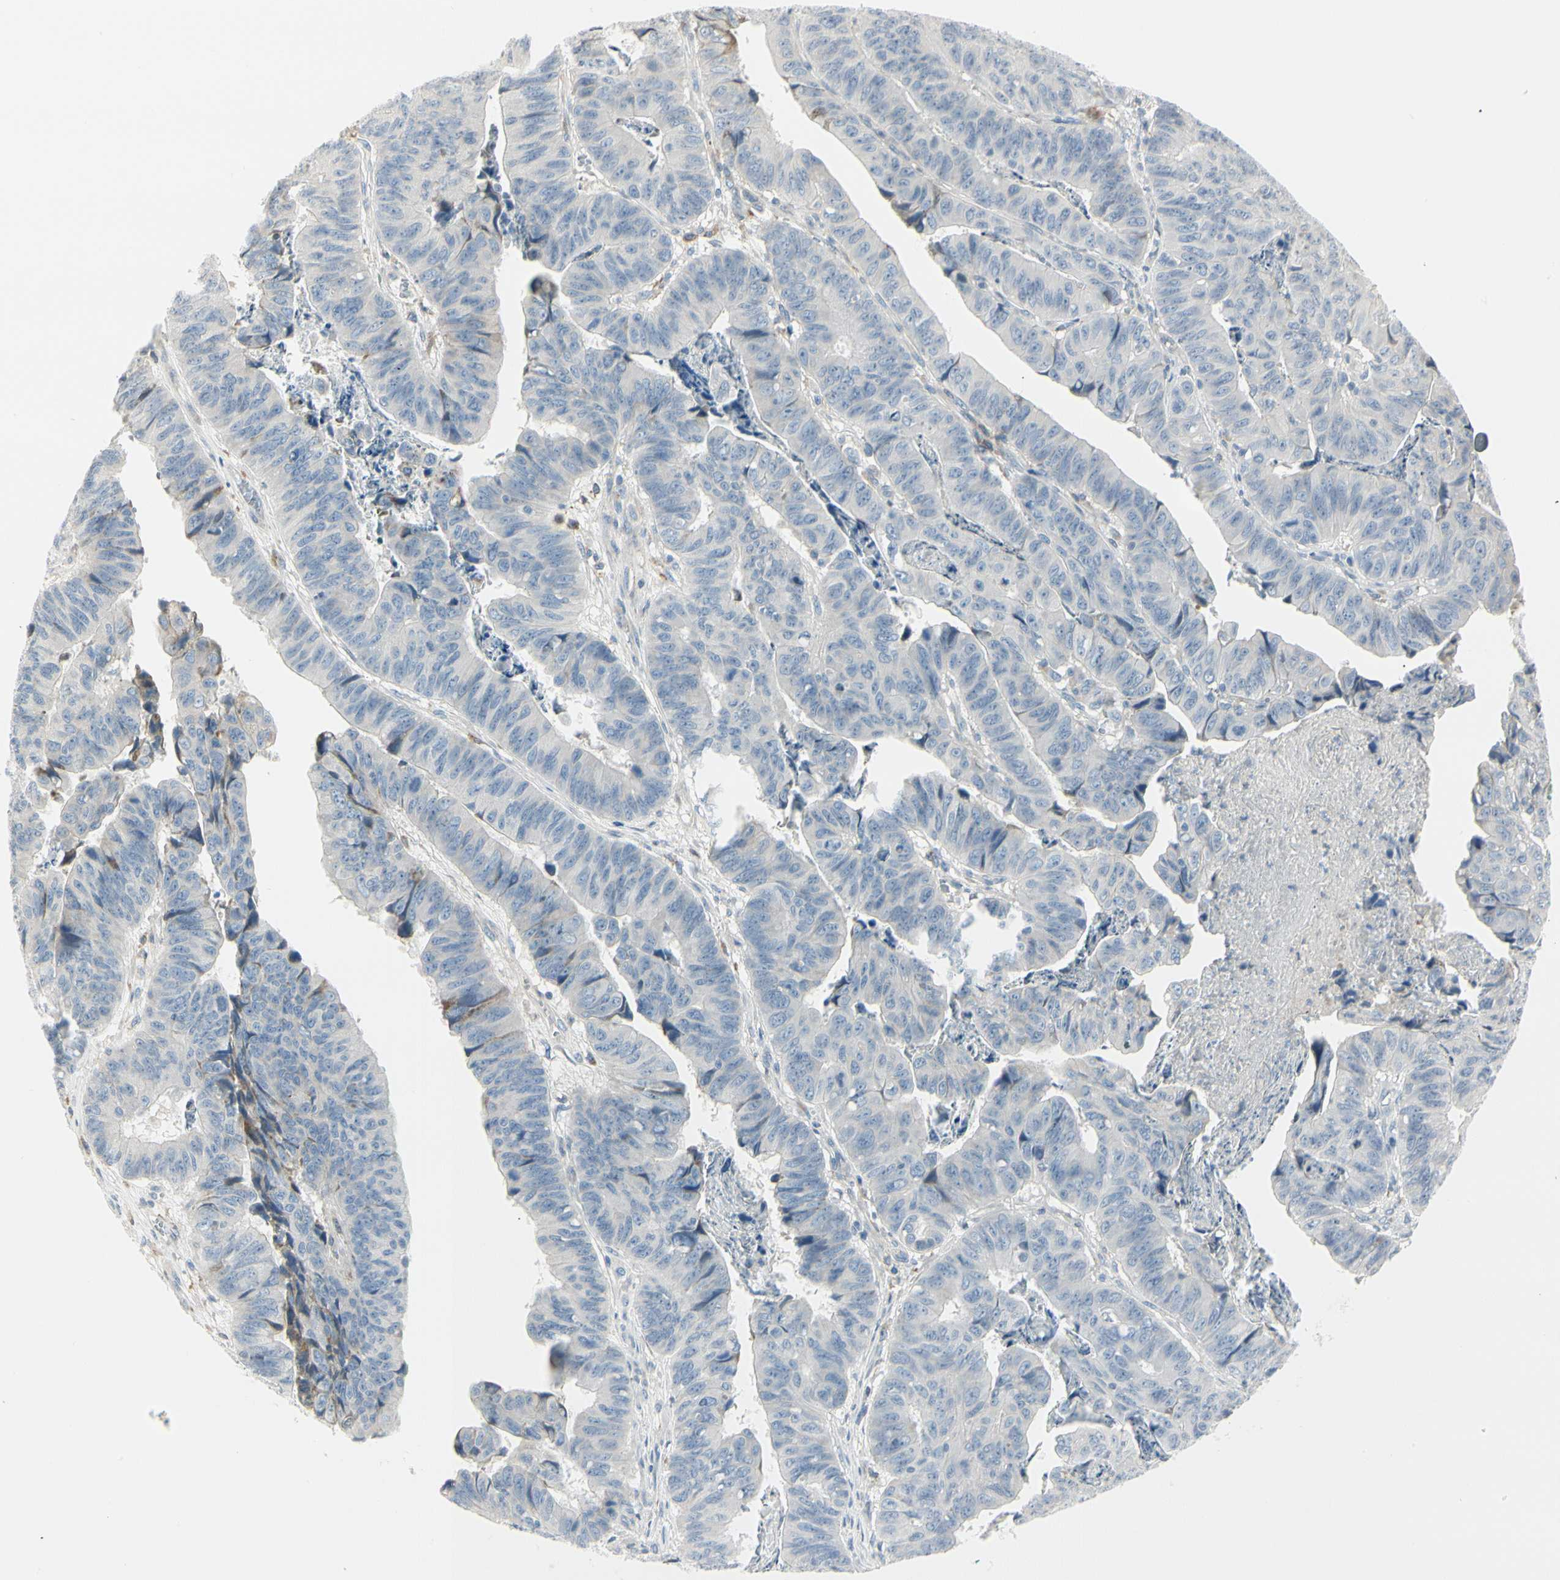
{"staining": {"intensity": "negative", "quantity": "none", "location": "none"}, "tissue": "stomach cancer", "cell_type": "Tumor cells", "image_type": "cancer", "snomed": [{"axis": "morphology", "description": "Adenocarcinoma, NOS"}, {"axis": "topography", "description": "Stomach, lower"}], "caption": "Human adenocarcinoma (stomach) stained for a protein using immunohistochemistry exhibits no staining in tumor cells.", "gene": "TNFSF11", "patient": {"sex": "male", "age": 77}}